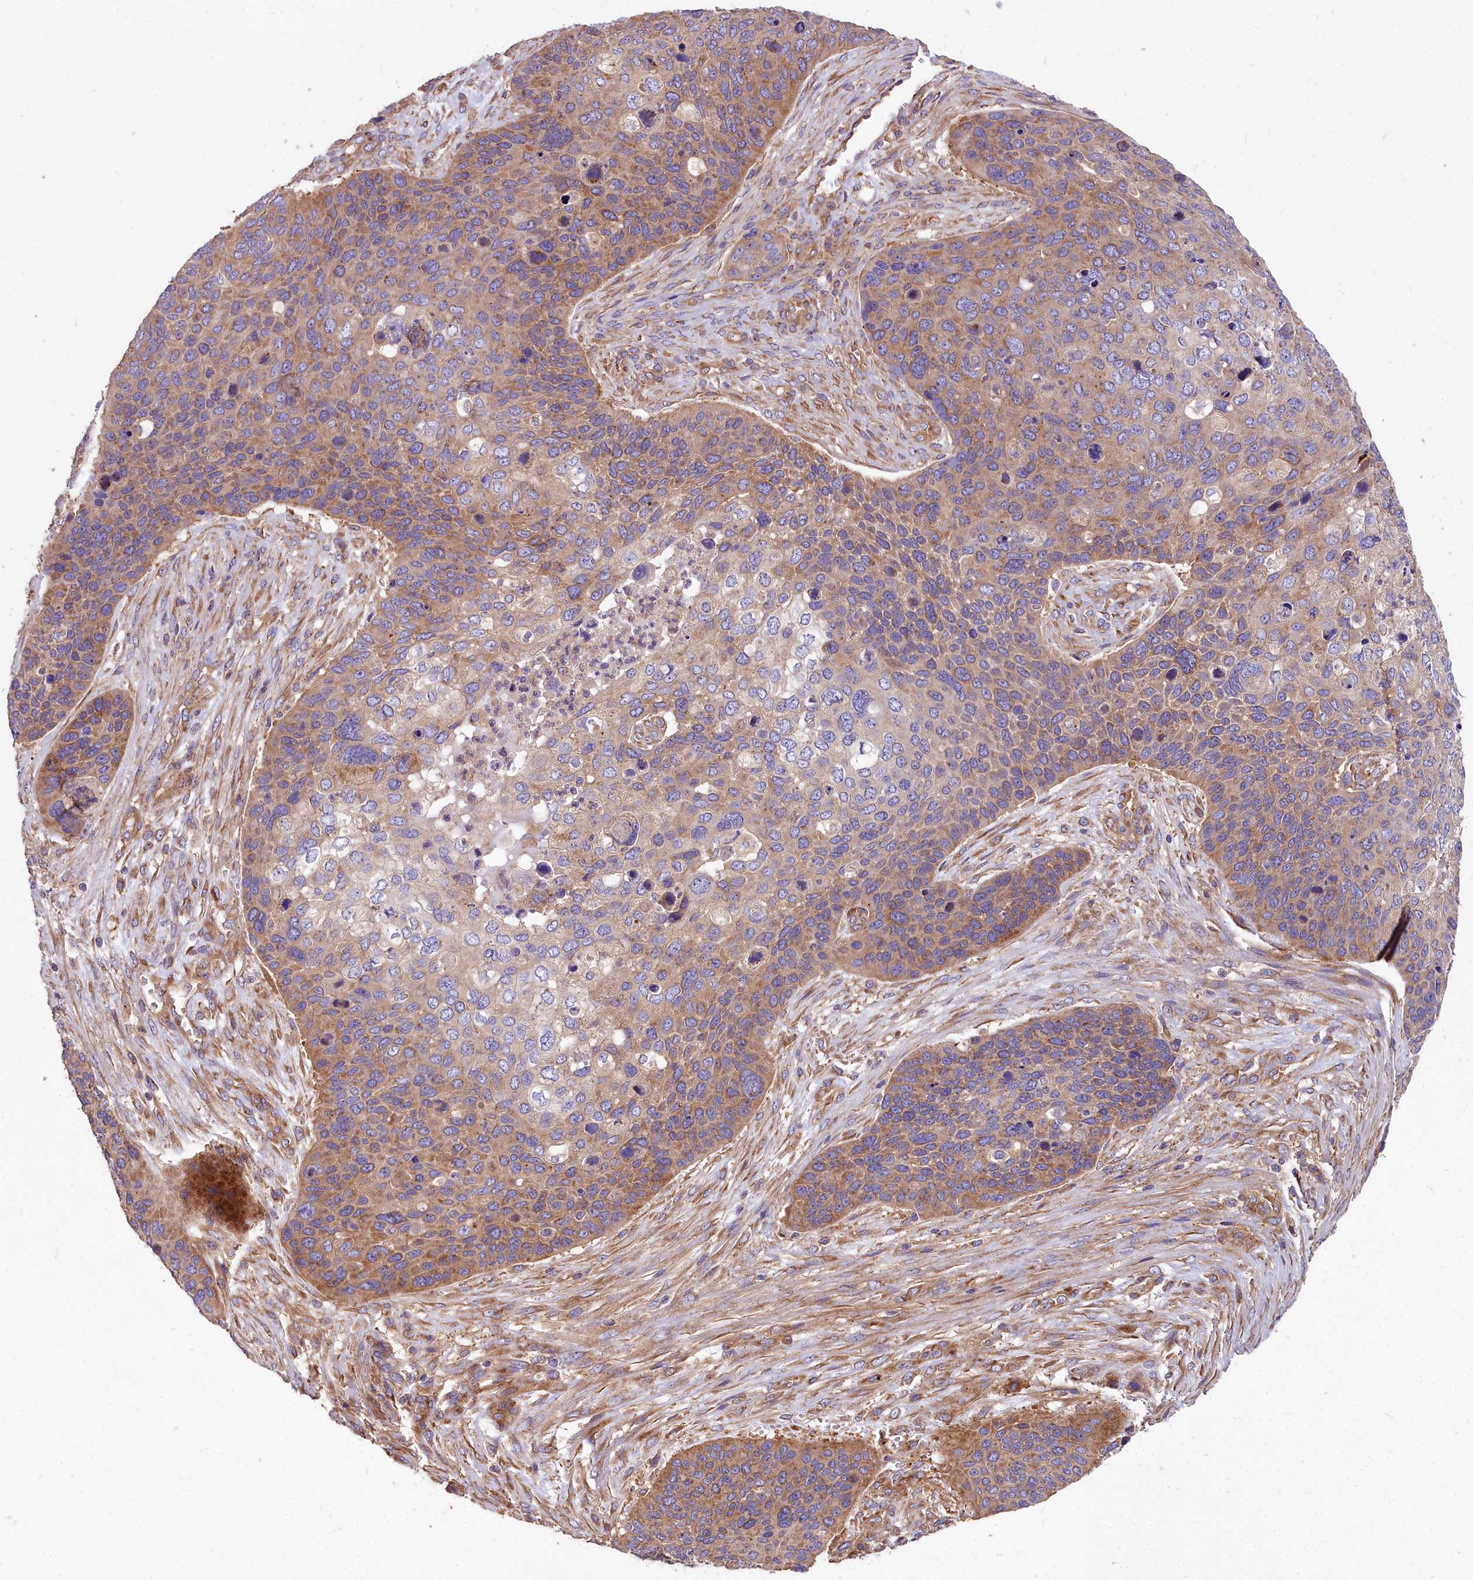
{"staining": {"intensity": "moderate", "quantity": ">75%", "location": "cytoplasmic/membranous"}, "tissue": "skin cancer", "cell_type": "Tumor cells", "image_type": "cancer", "snomed": [{"axis": "morphology", "description": "Basal cell carcinoma"}, {"axis": "topography", "description": "Skin"}], "caption": "Tumor cells demonstrate medium levels of moderate cytoplasmic/membranous staining in approximately >75% of cells in human skin basal cell carcinoma.", "gene": "DCTN3", "patient": {"sex": "female", "age": 74}}